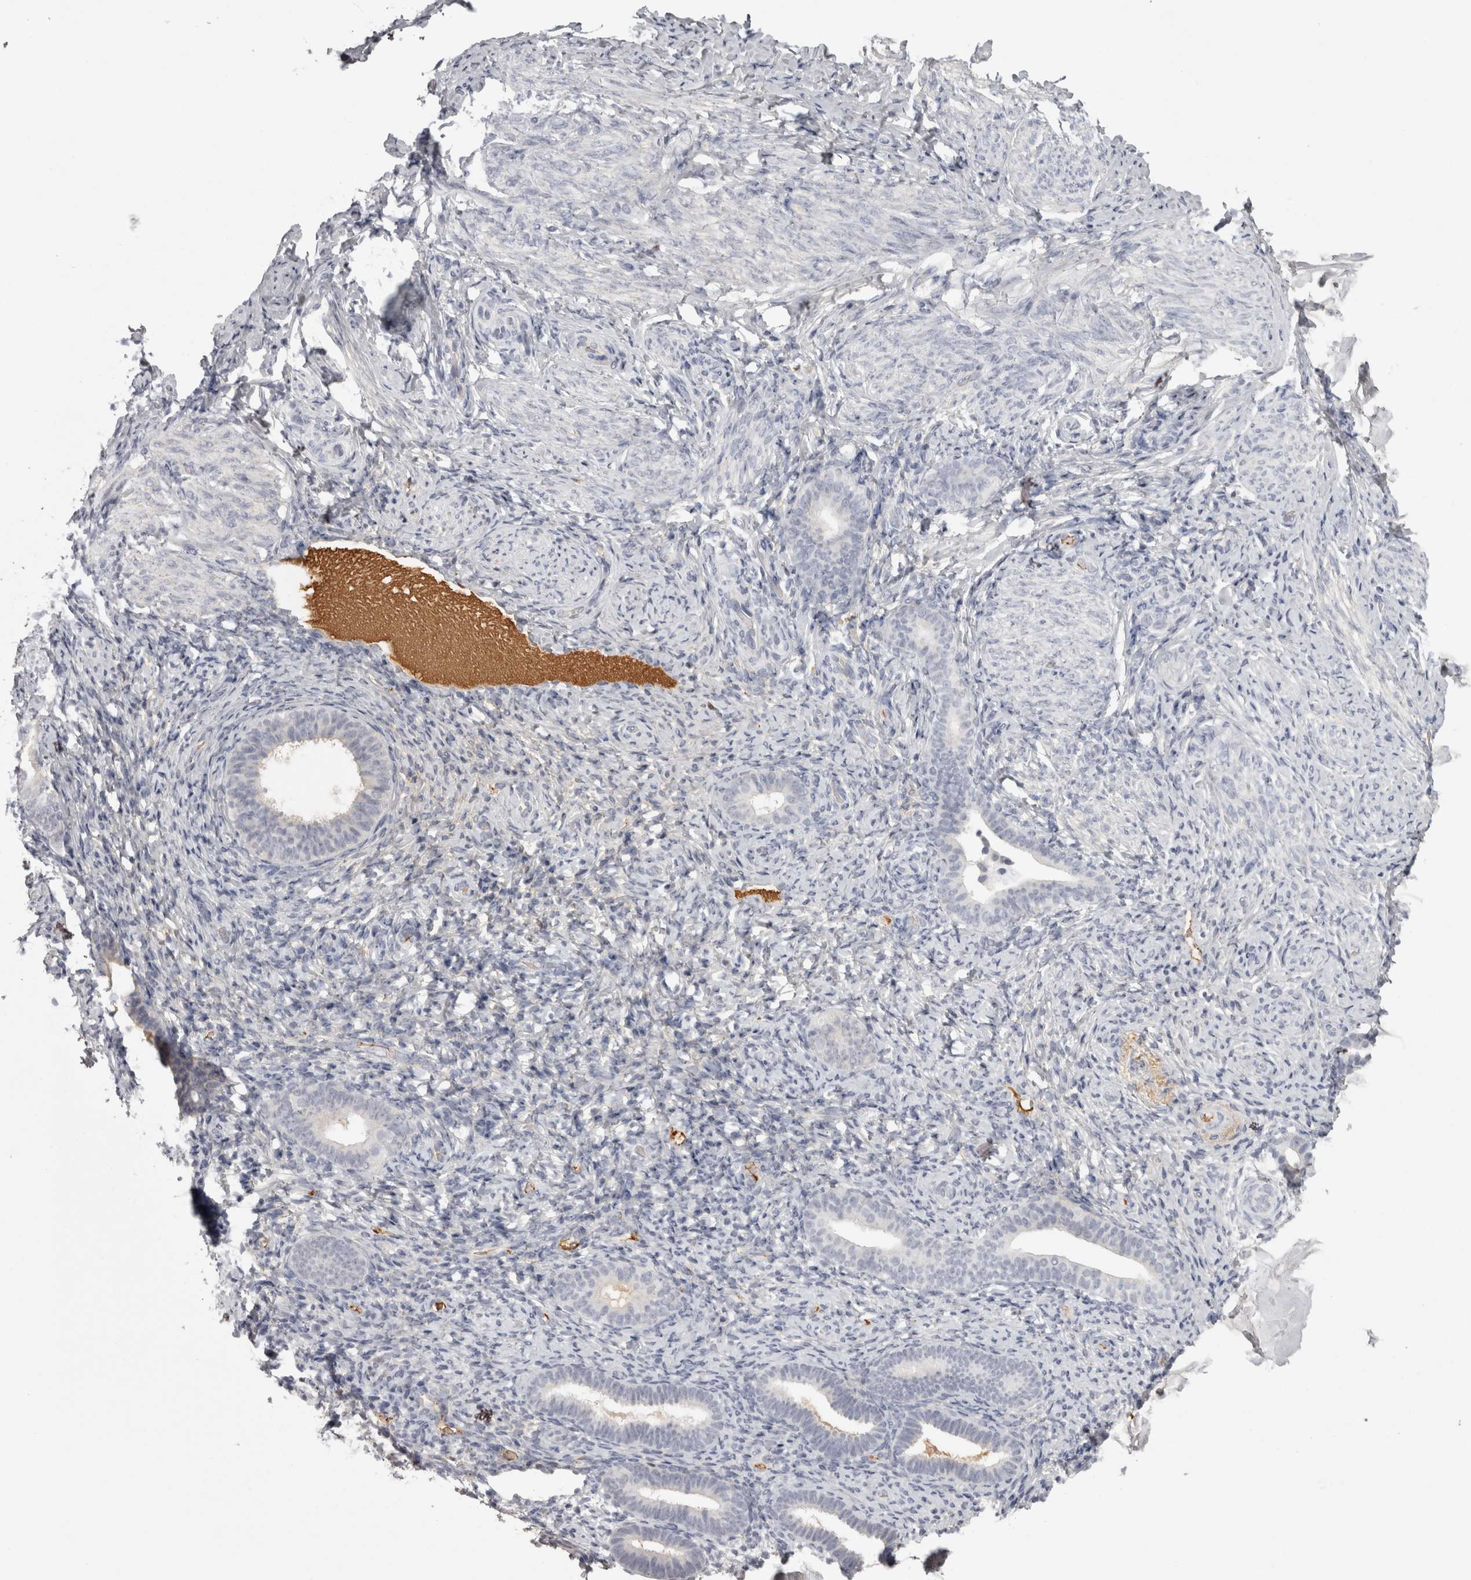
{"staining": {"intensity": "negative", "quantity": "none", "location": "none"}, "tissue": "endometrium", "cell_type": "Cells in endometrial stroma", "image_type": "normal", "snomed": [{"axis": "morphology", "description": "Normal tissue, NOS"}, {"axis": "topography", "description": "Endometrium"}], "caption": "Benign endometrium was stained to show a protein in brown. There is no significant staining in cells in endometrial stroma.", "gene": "SAA4", "patient": {"sex": "female", "age": 51}}